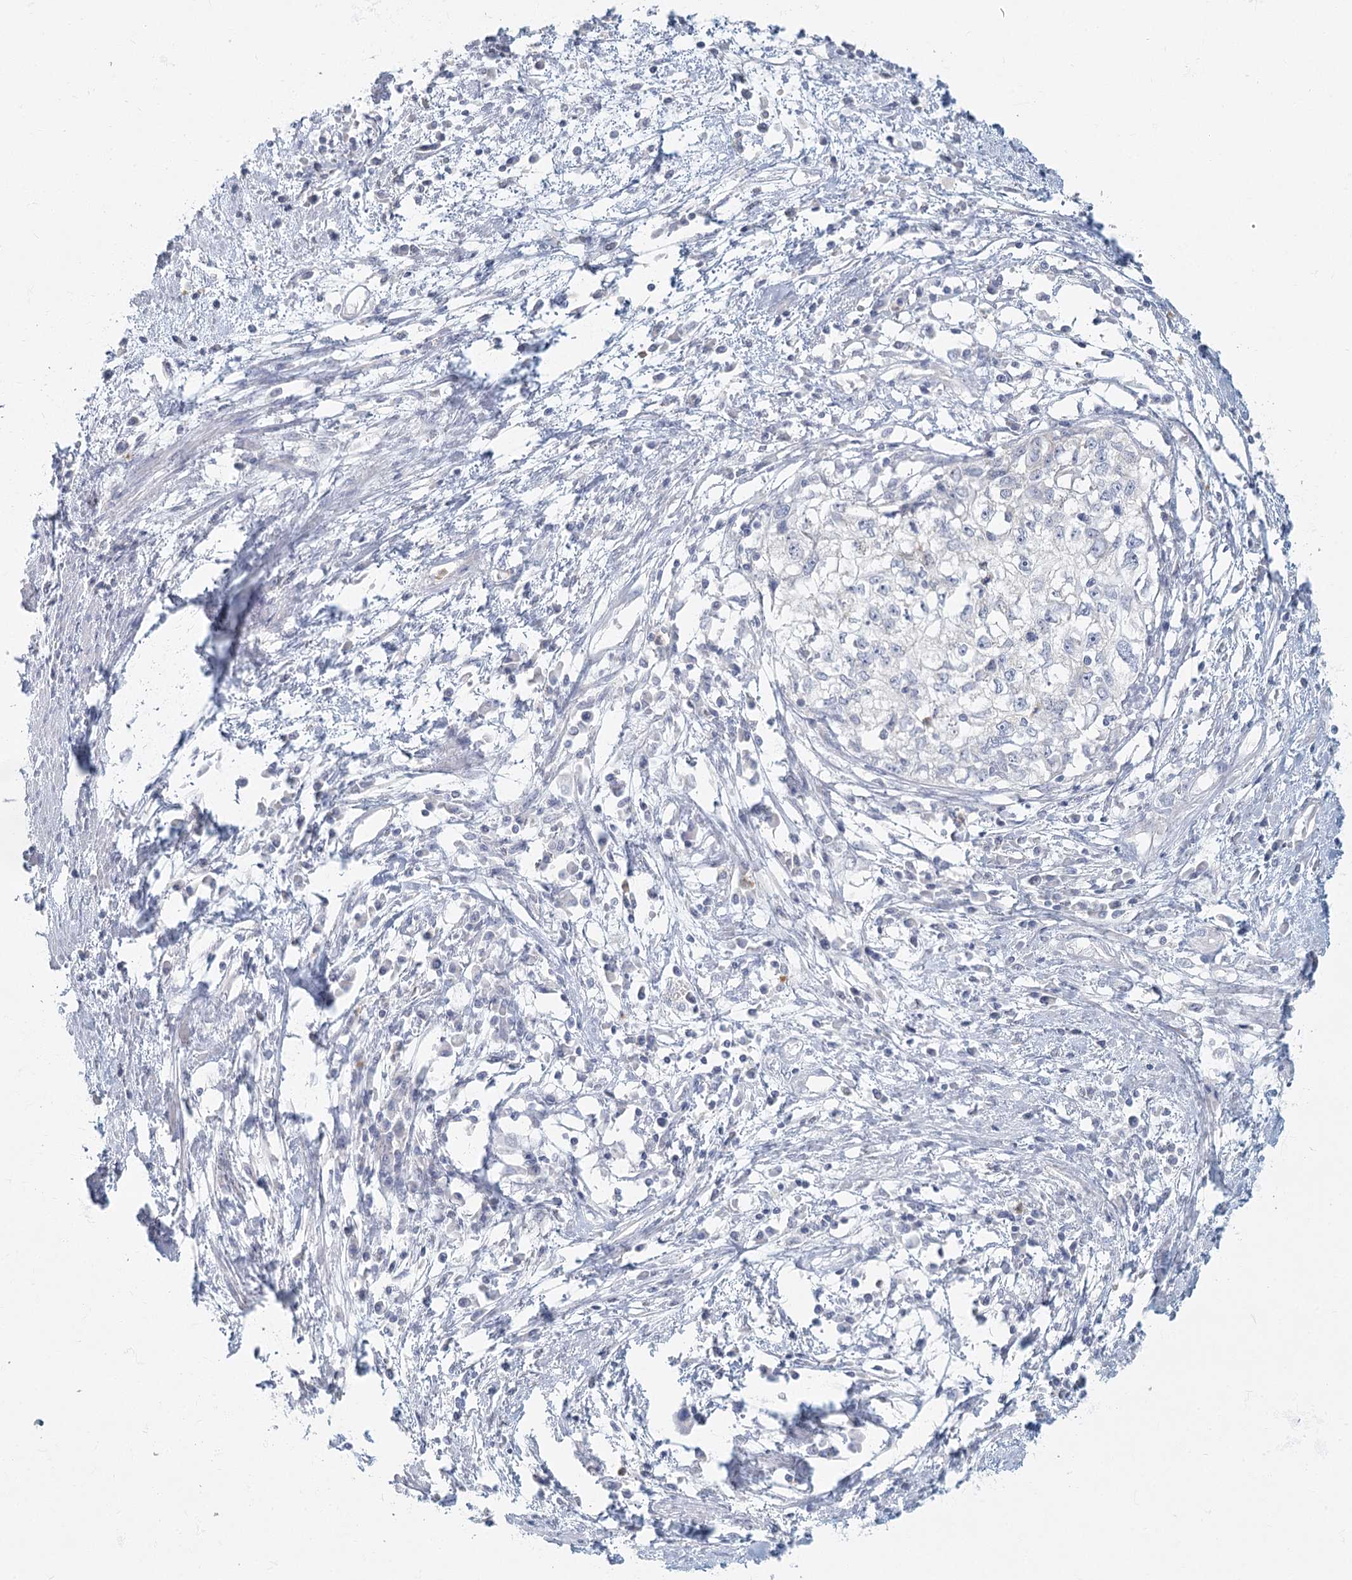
{"staining": {"intensity": "negative", "quantity": "none", "location": "none"}, "tissue": "cervical cancer", "cell_type": "Tumor cells", "image_type": "cancer", "snomed": [{"axis": "morphology", "description": "Squamous cell carcinoma, NOS"}, {"axis": "topography", "description": "Cervix"}], "caption": "Tumor cells show no significant protein staining in squamous cell carcinoma (cervical).", "gene": "FAM110C", "patient": {"sex": "female", "age": 57}}